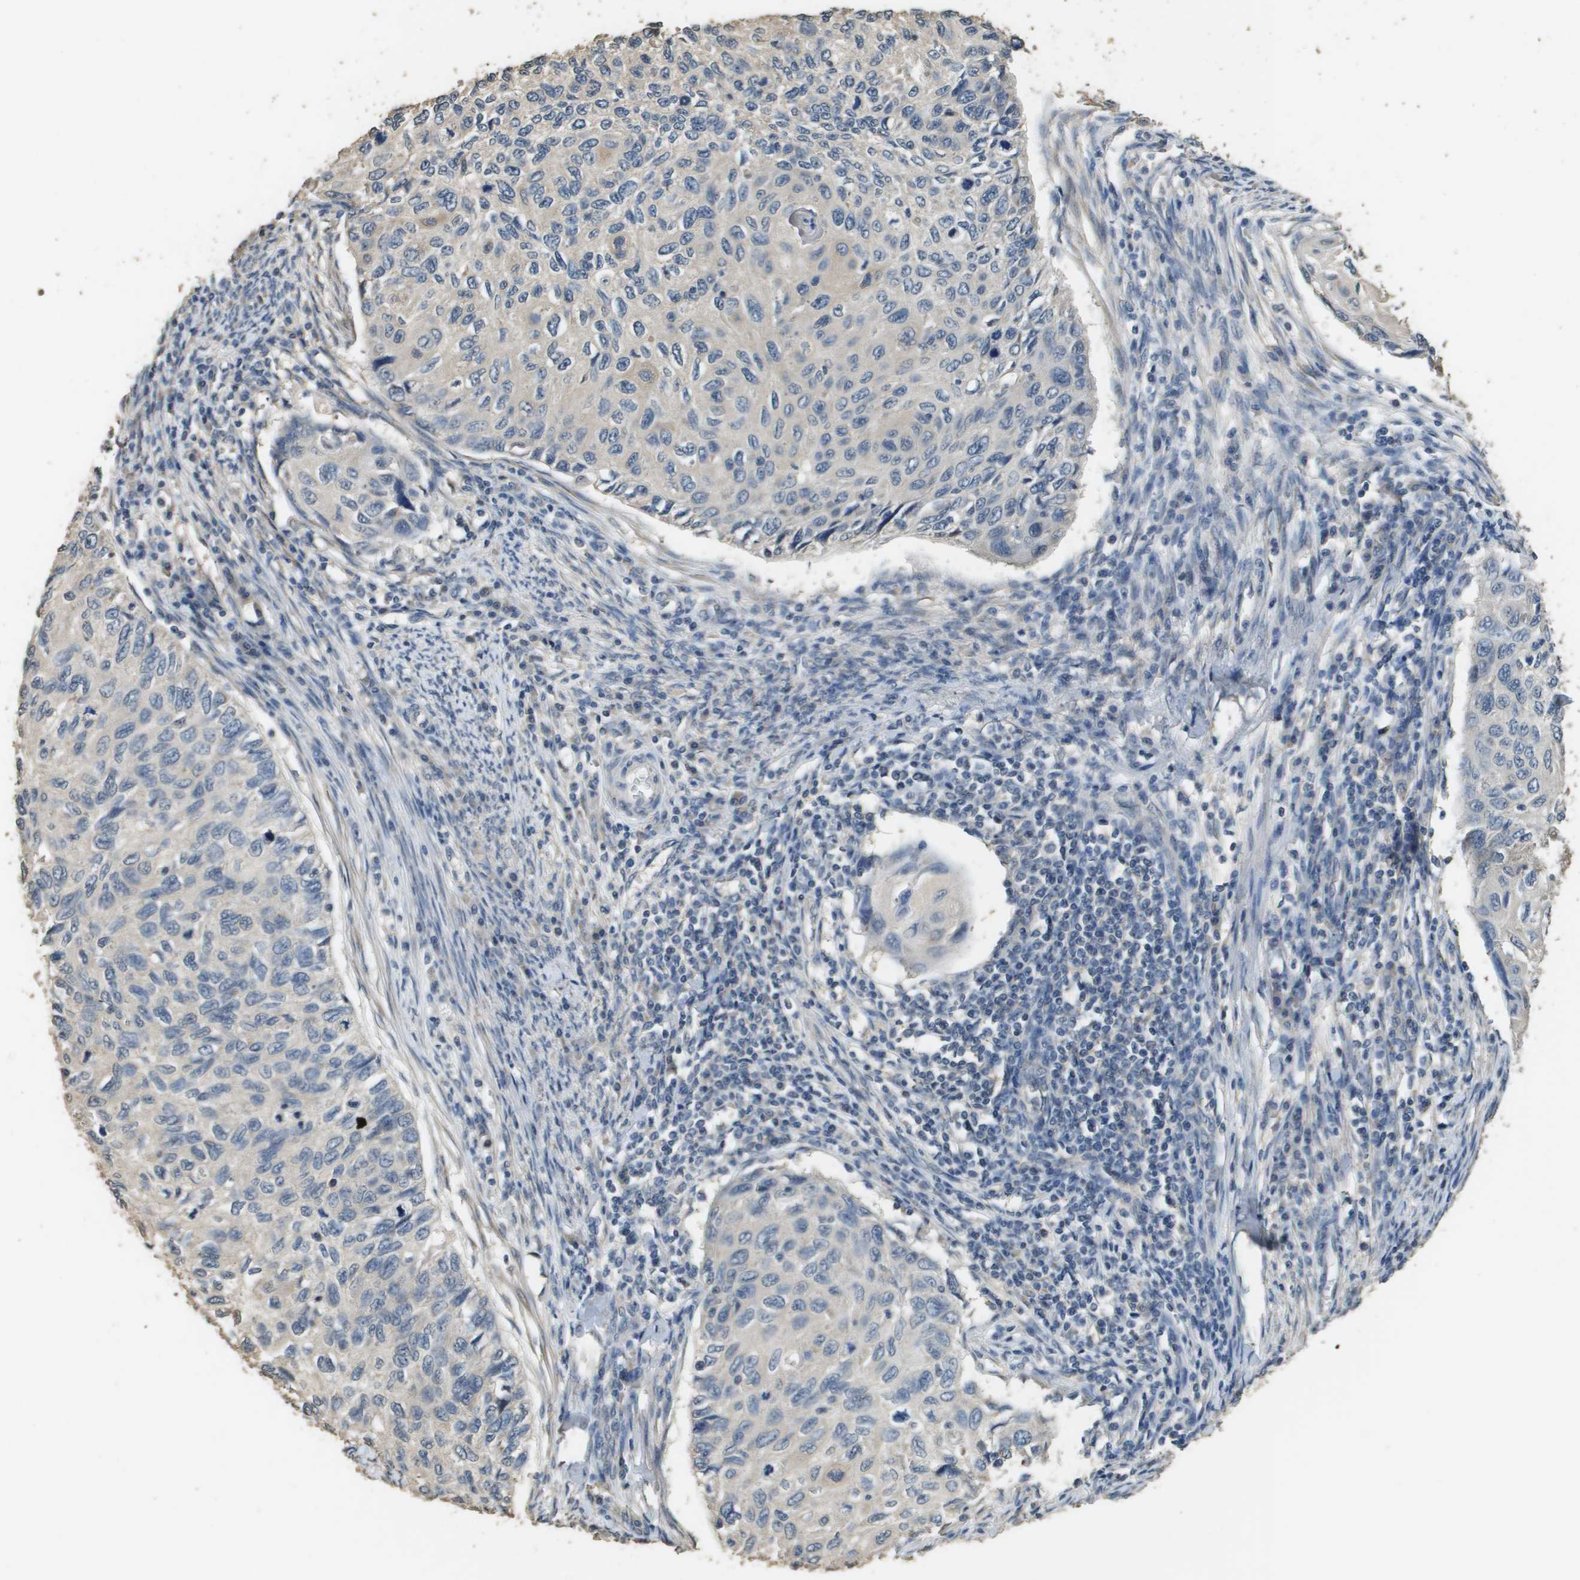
{"staining": {"intensity": "negative", "quantity": "none", "location": "none"}, "tissue": "cervical cancer", "cell_type": "Tumor cells", "image_type": "cancer", "snomed": [{"axis": "morphology", "description": "Squamous cell carcinoma, NOS"}, {"axis": "topography", "description": "Cervix"}], "caption": "Tumor cells show no significant positivity in cervical cancer.", "gene": "RAB6B", "patient": {"sex": "female", "age": 70}}